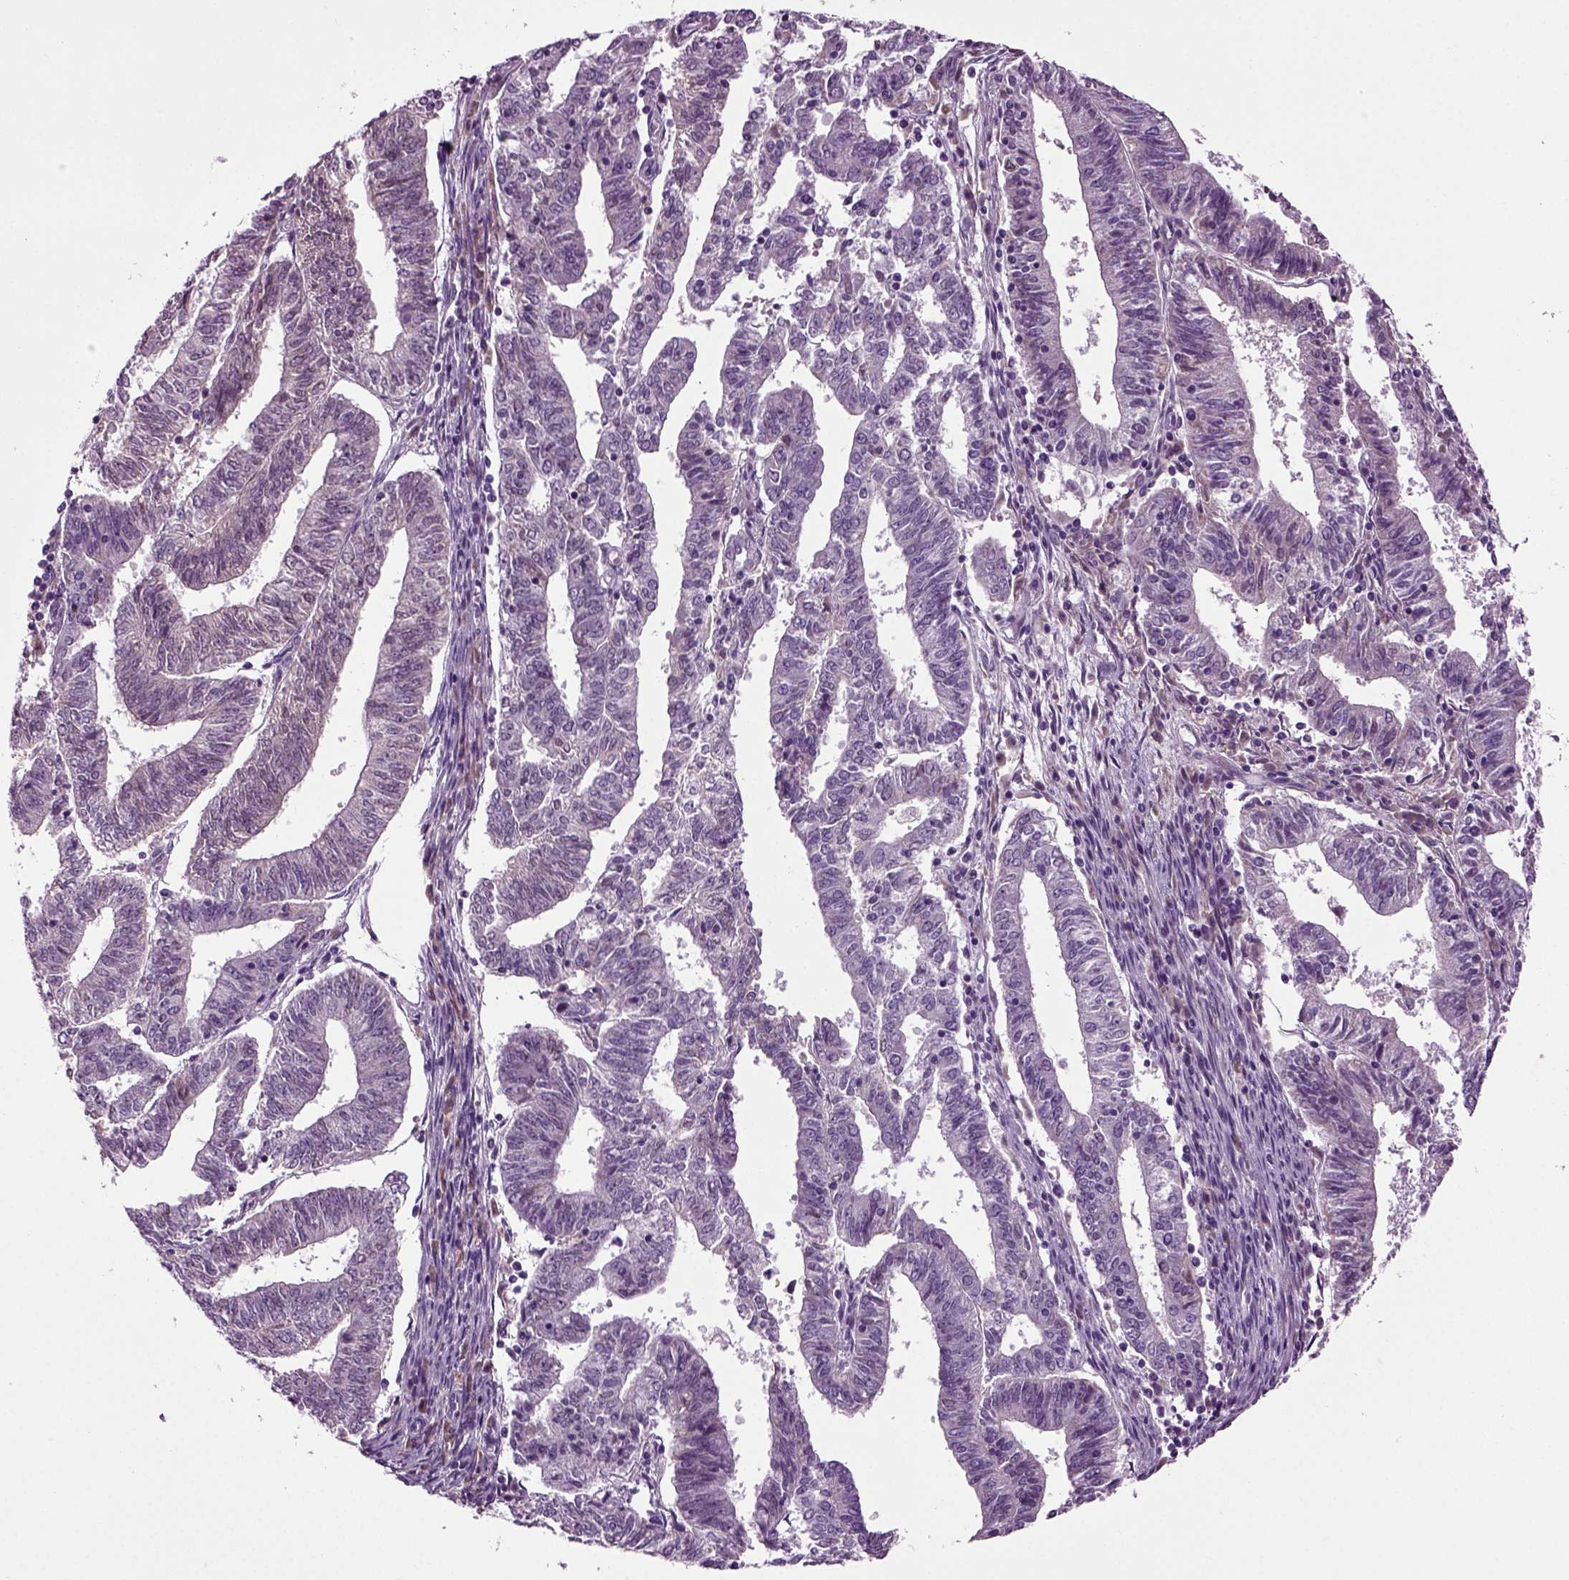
{"staining": {"intensity": "negative", "quantity": "none", "location": "none"}, "tissue": "endometrial cancer", "cell_type": "Tumor cells", "image_type": "cancer", "snomed": [{"axis": "morphology", "description": "Adenocarcinoma, NOS"}, {"axis": "topography", "description": "Endometrium"}], "caption": "An image of endometrial adenocarcinoma stained for a protein demonstrates no brown staining in tumor cells.", "gene": "SPATA17", "patient": {"sex": "female", "age": 82}}